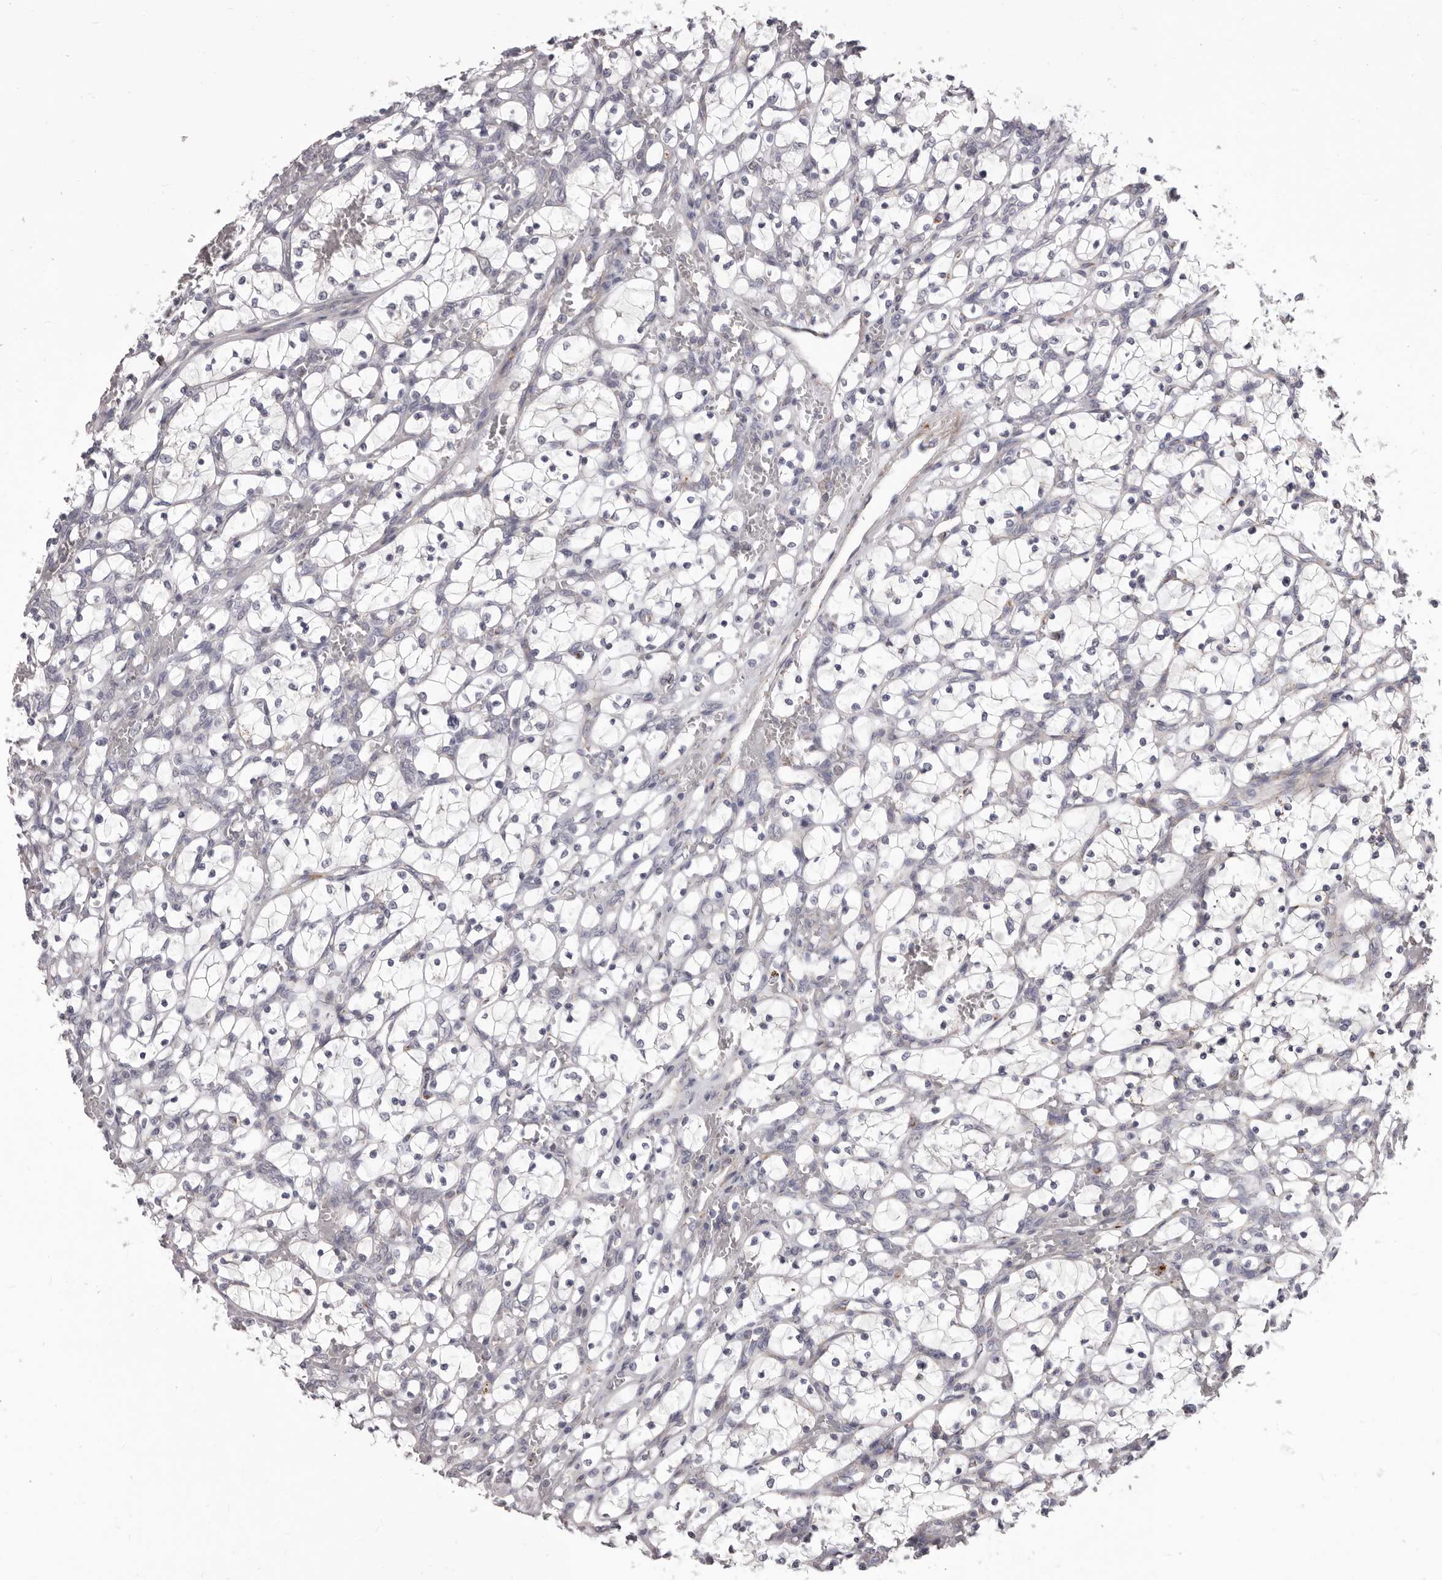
{"staining": {"intensity": "negative", "quantity": "none", "location": "none"}, "tissue": "renal cancer", "cell_type": "Tumor cells", "image_type": "cancer", "snomed": [{"axis": "morphology", "description": "Adenocarcinoma, NOS"}, {"axis": "topography", "description": "Kidney"}], "caption": "The immunohistochemistry (IHC) photomicrograph has no significant positivity in tumor cells of renal cancer (adenocarcinoma) tissue.", "gene": "PRMT2", "patient": {"sex": "female", "age": 69}}